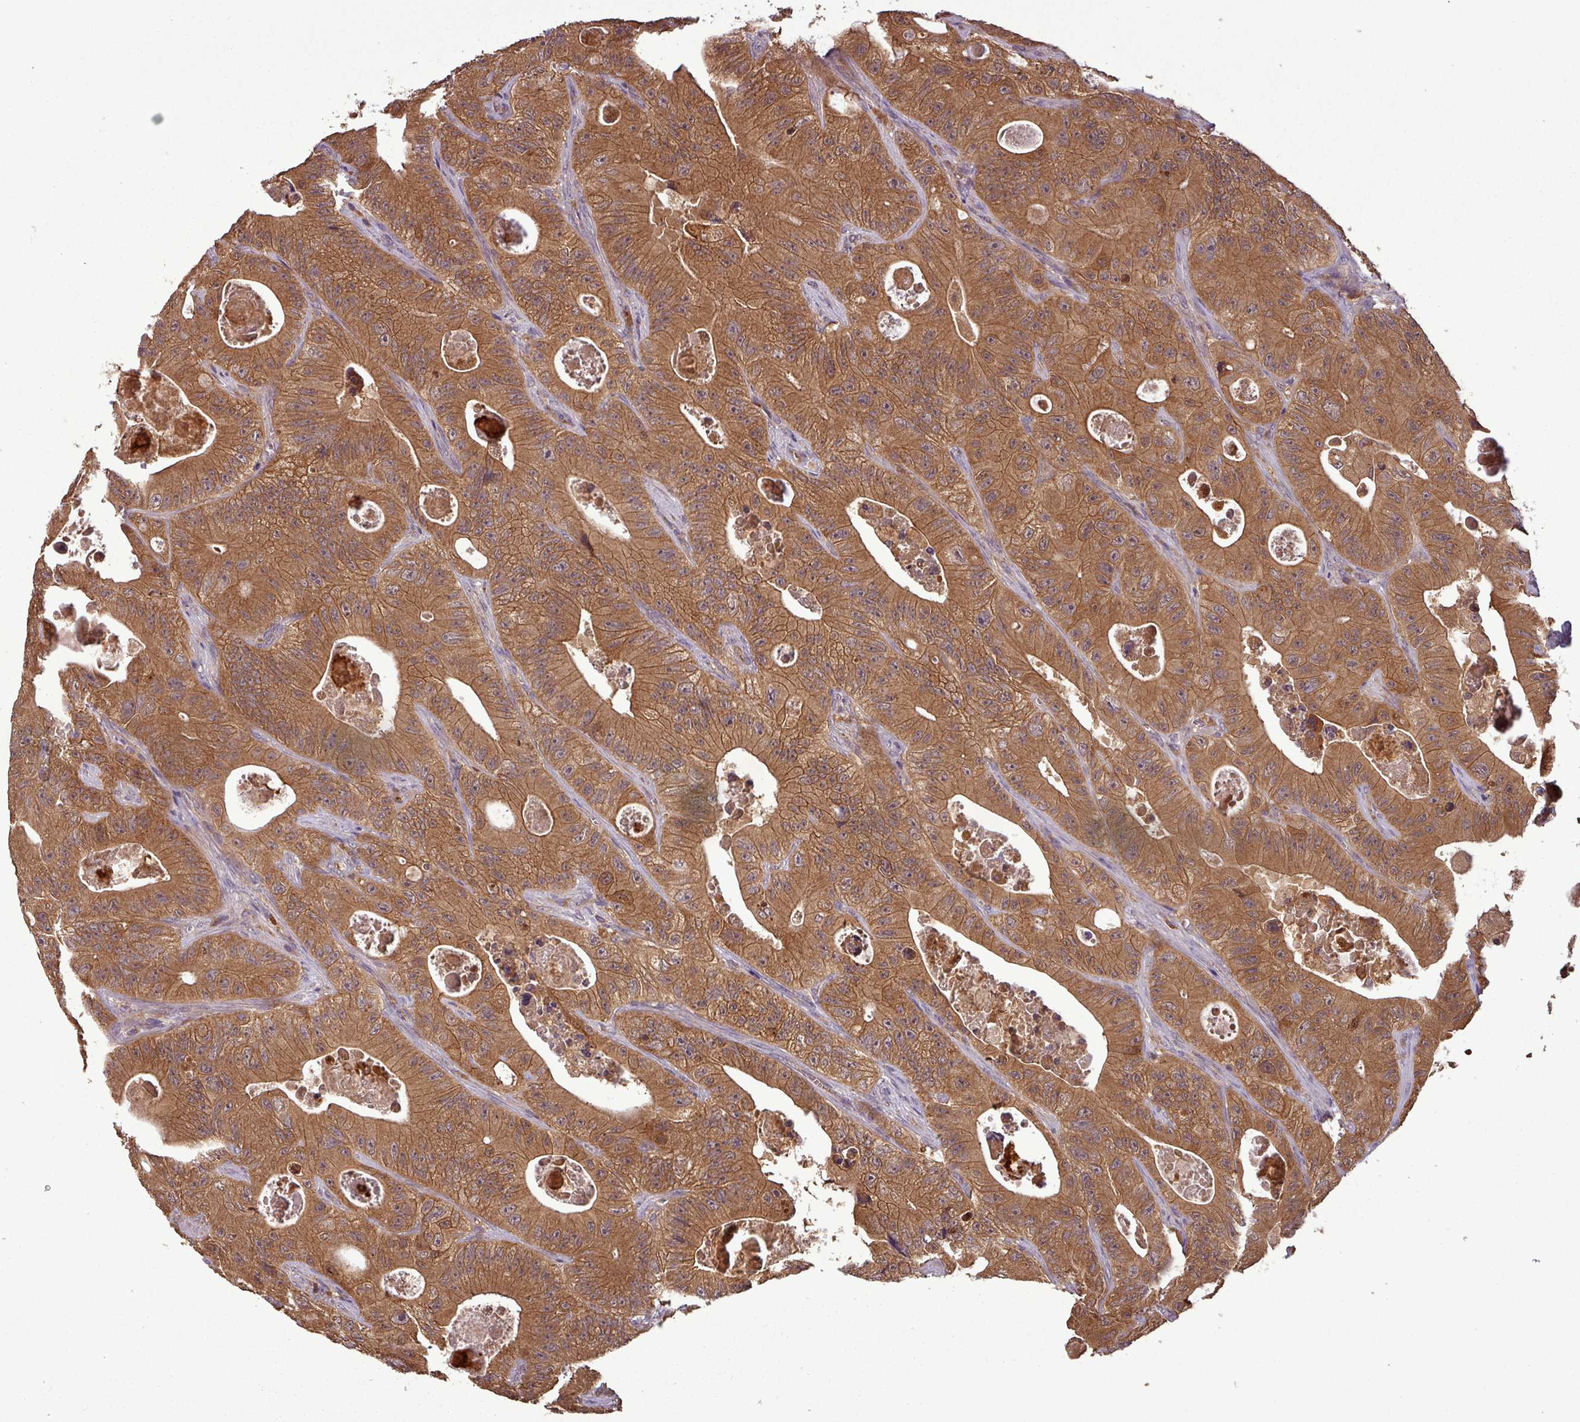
{"staining": {"intensity": "moderate", "quantity": ">75%", "location": "cytoplasmic/membranous"}, "tissue": "colorectal cancer", "cell_type": "Tumor cells", "image_type": "cancer", "snomed": [{"axis": "morphology", "description": "Adenocarcinoma, NOS"}, {"axis": "topography", "description": "Colon"}], "caption": "Moderate cytoplasmic/membranous positivity is identified in approximately >75% of tumor cells in colorectal adenocarcinoma. The protein is stained brown, and the nuclei are stained in blue (DAB IHC with brightfield microscopy, high magnification).", "gene": "NT5C3A", "patient": {"sex": "female", "age": 46}}